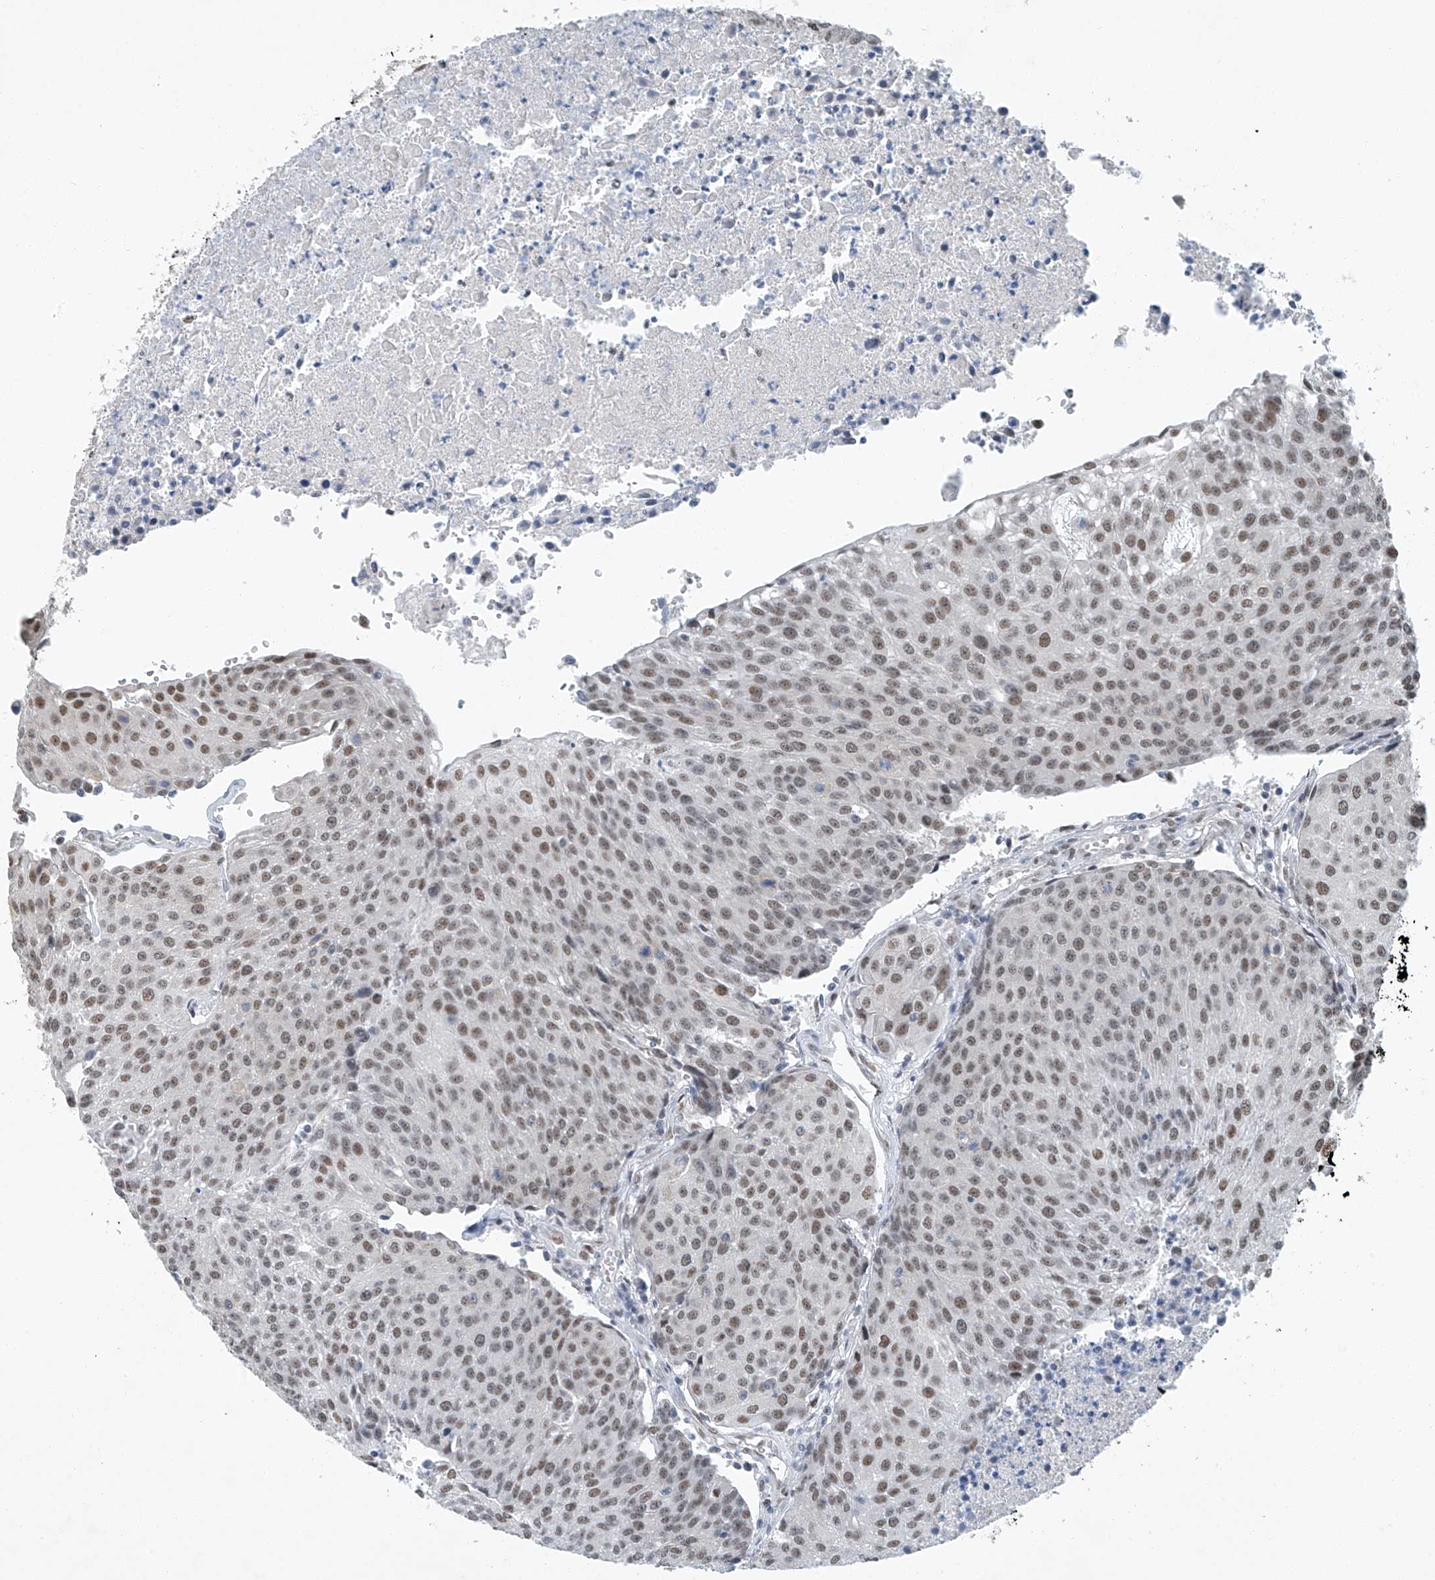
{"staining": {"intensity": "moderate", "quantity": ">75%", "location": "nuclear"}, "tissue": "urothelial cancer", "cell_type": "Tumor cells", "image_type": "cancer", "snomed": [{"axis": "morphology", "description": "Urothelial carcinoma, High grade"}, {"axis": "topography", "description": "Urinary bladder"}], "caption": "Urothelial carcinoma (high-grade) stained with a protein marker reveals moderate staining in tumor cells.", "gene": "TAF8", "patient": {"sex": "female", "age": 85}}